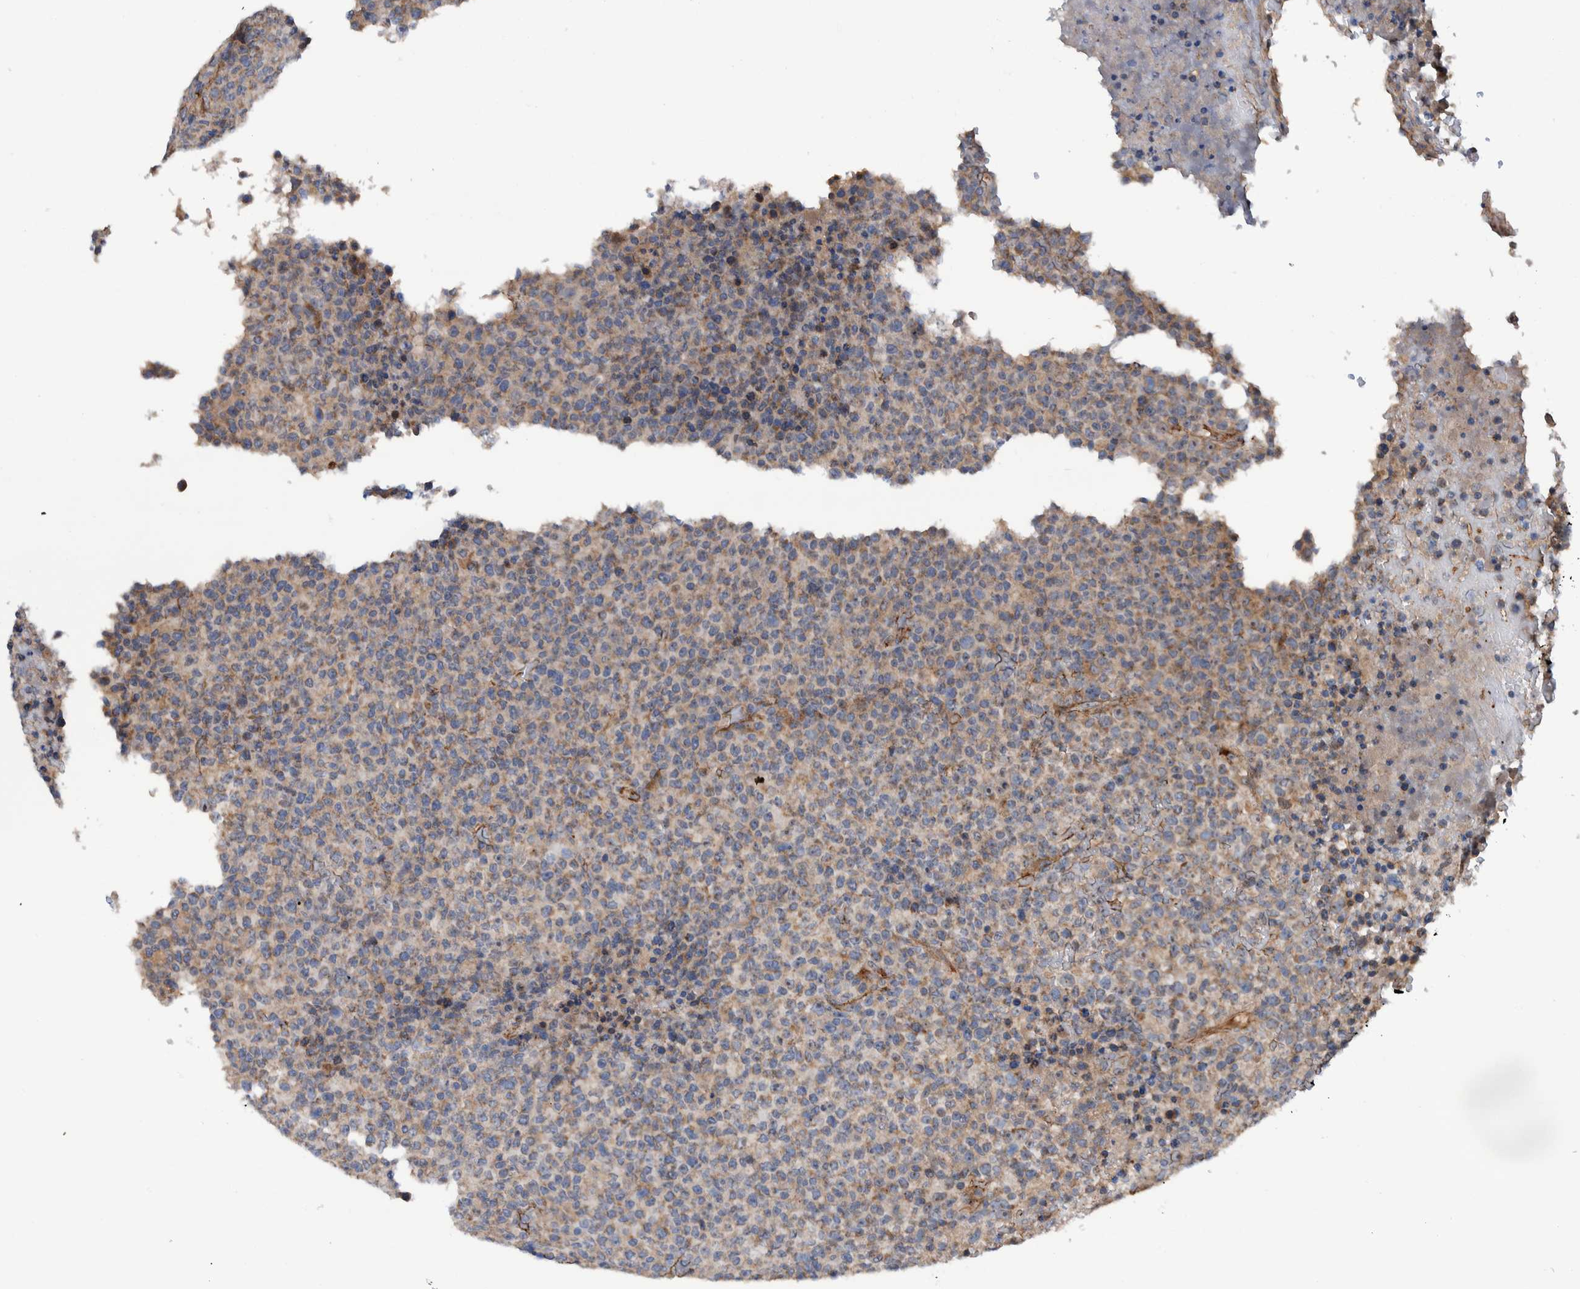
{"staining": {"intensity": "negative", "quantity": "none", "location": "none"}, "tissue": "lymphoma", "cell_type": "Tumor cells", "image_type": "cancer", "snomed": [{"axis": "morphology", "description": "Malignant lymphoma, non-Hodgkin's type, High grade"}, {"axis": "topography", "description": "Lymph node"}], "caption": "IHC histopathology image of human malignant lymphoma, non-Hodgkin's type (high-grade) stained for a protein (brown), which shows no positivity in tumor cells.", "gene": "SLC25A10", "patient": {"sex": "male", "age": 13}}